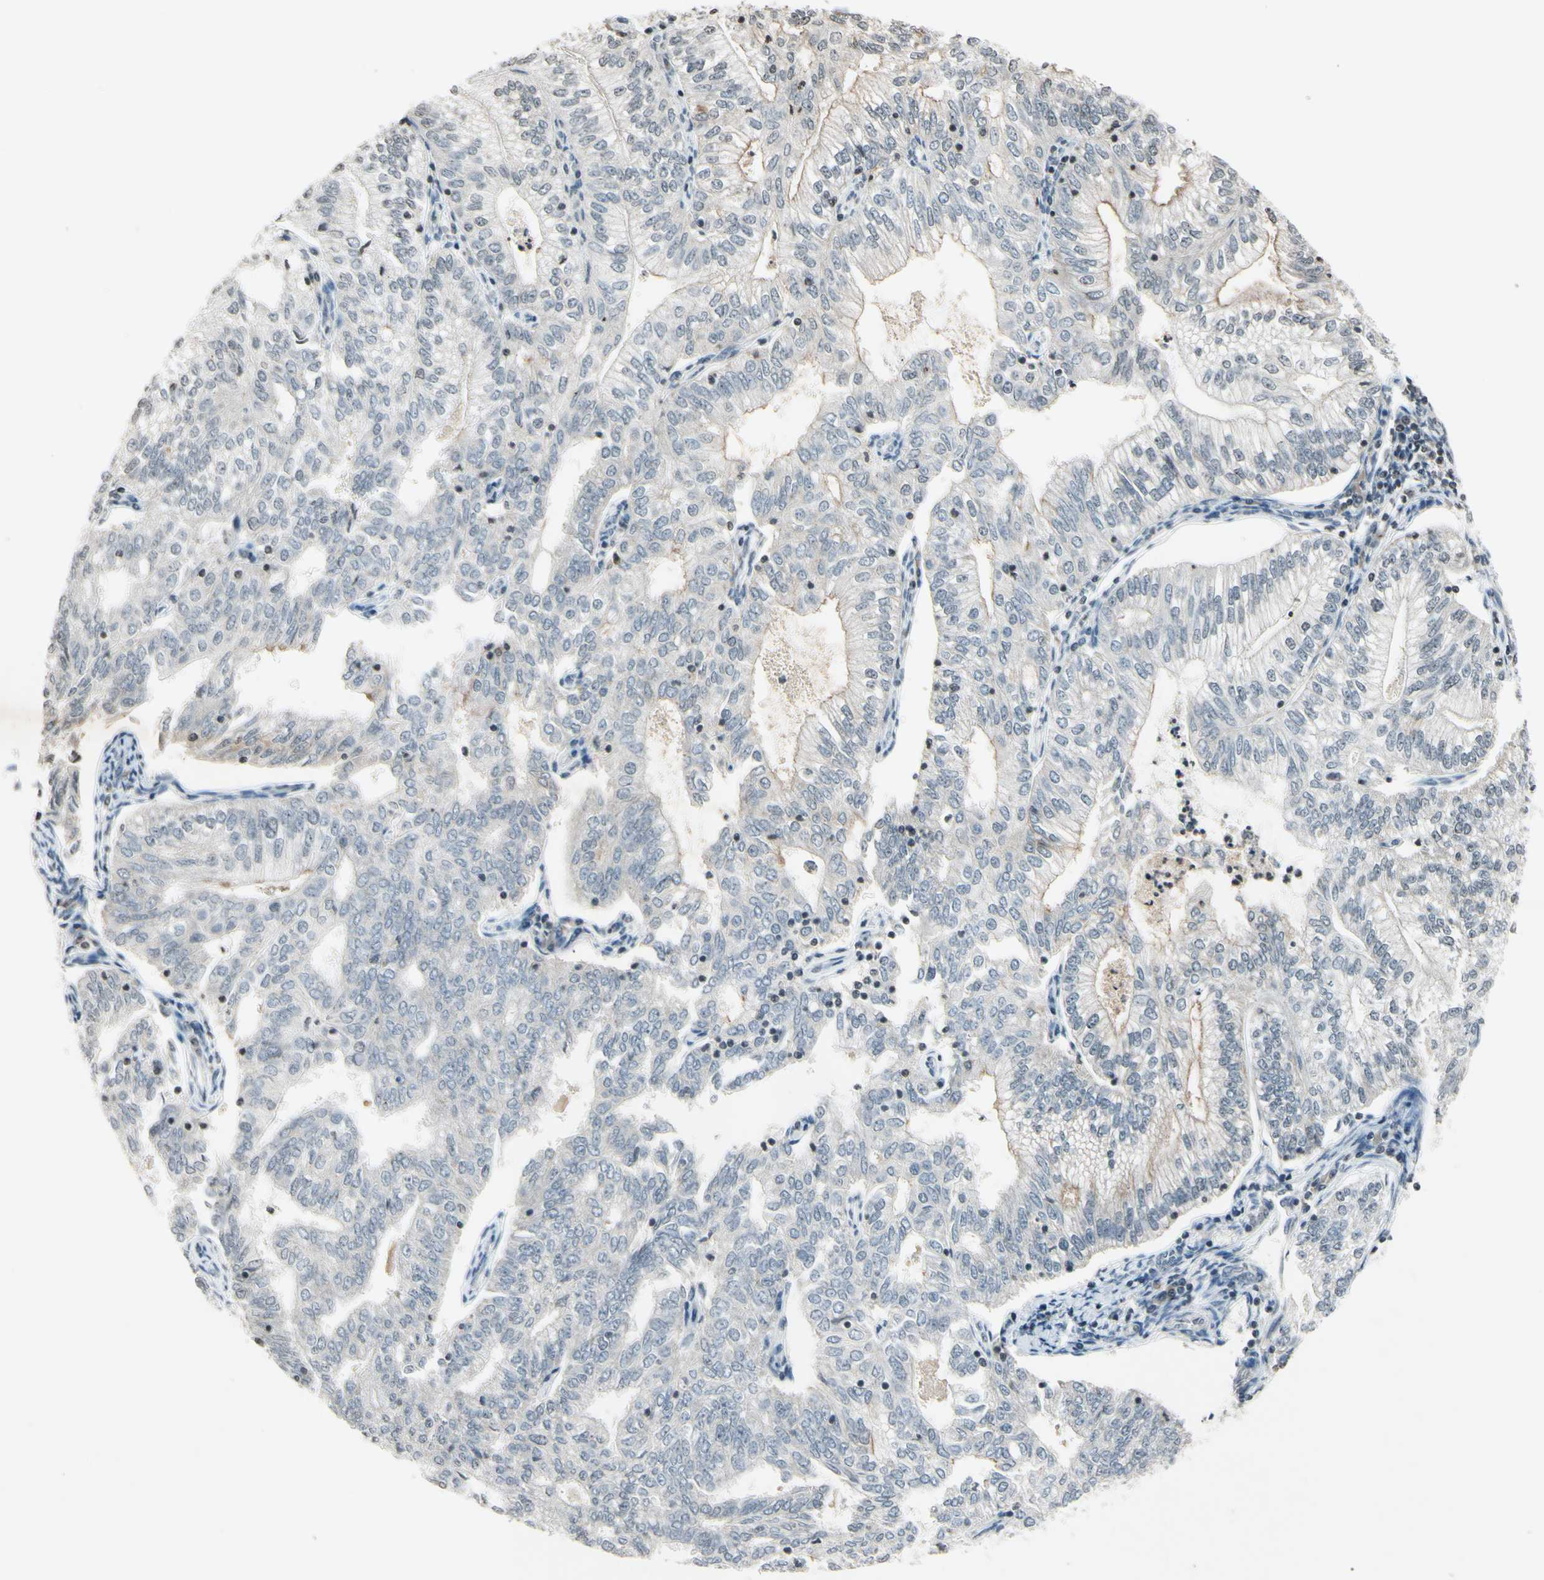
{"staining": {"intensity": "weak", "quantity": ">75%", "location": "cytoplasmic/membranous"}, "tissue": "endometrial cancer", "cell_type": "Tumor cells", "image_type": "cancer", "snomed": [{"axis": "morphology", "description": "Adenocarcinoma, NOS"}, {"axis": "topography", "description": "Endometrium"}], "caption": "Adenocarcinoma (endometrial) tissue demonstrates weak cytoplasmic/membranous expression in about >75% of tumor cells, visualized by immunohistochemistry.", "gene": "CLDN11", "patient": {"sex": "female", "age": 69}}